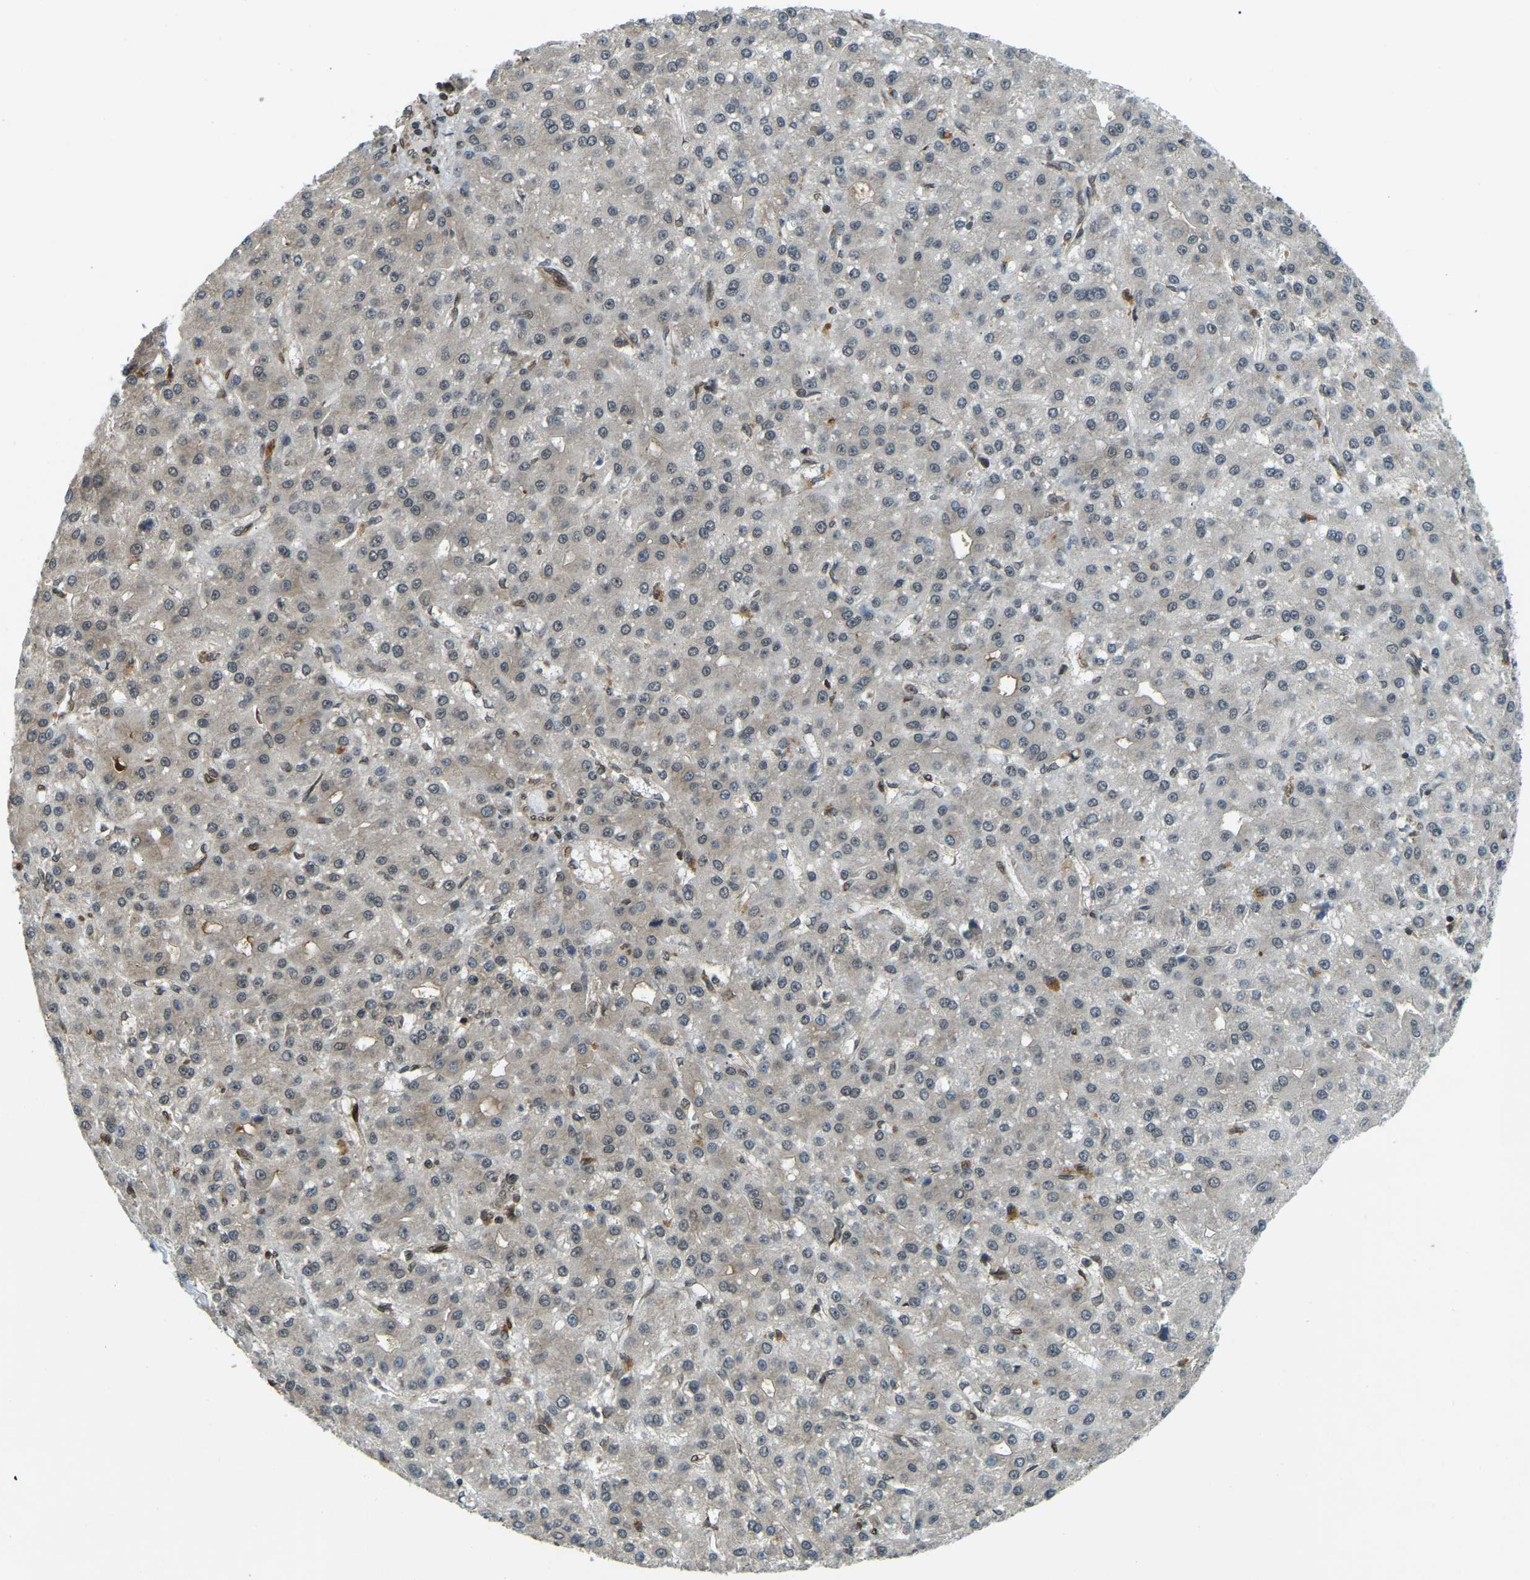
{"staining": {"intensity": "weak", "quantity": "<25%", "location": "cytoplasmic/membranous"}, "tissue": "liver cancer", "cell_type": "Tumor cells", "image_type": "cancer", "snomed": [{"axis": "morphology", "description": "Carcinoma, Hepatocellular, NOS"}, {"axis": "topography", "description": "Liver"}], "caption": "Hepatocellular carcinoma (liver) was stained to show a protein in brown. There is no significant expression in tumor cells. (DAB (3,3'-diaminobenzidine) immunohistochemistry with hematoxylin counter stain).", "gene": "SYNE1", "patient": {"sex": "male", "age": 67}}